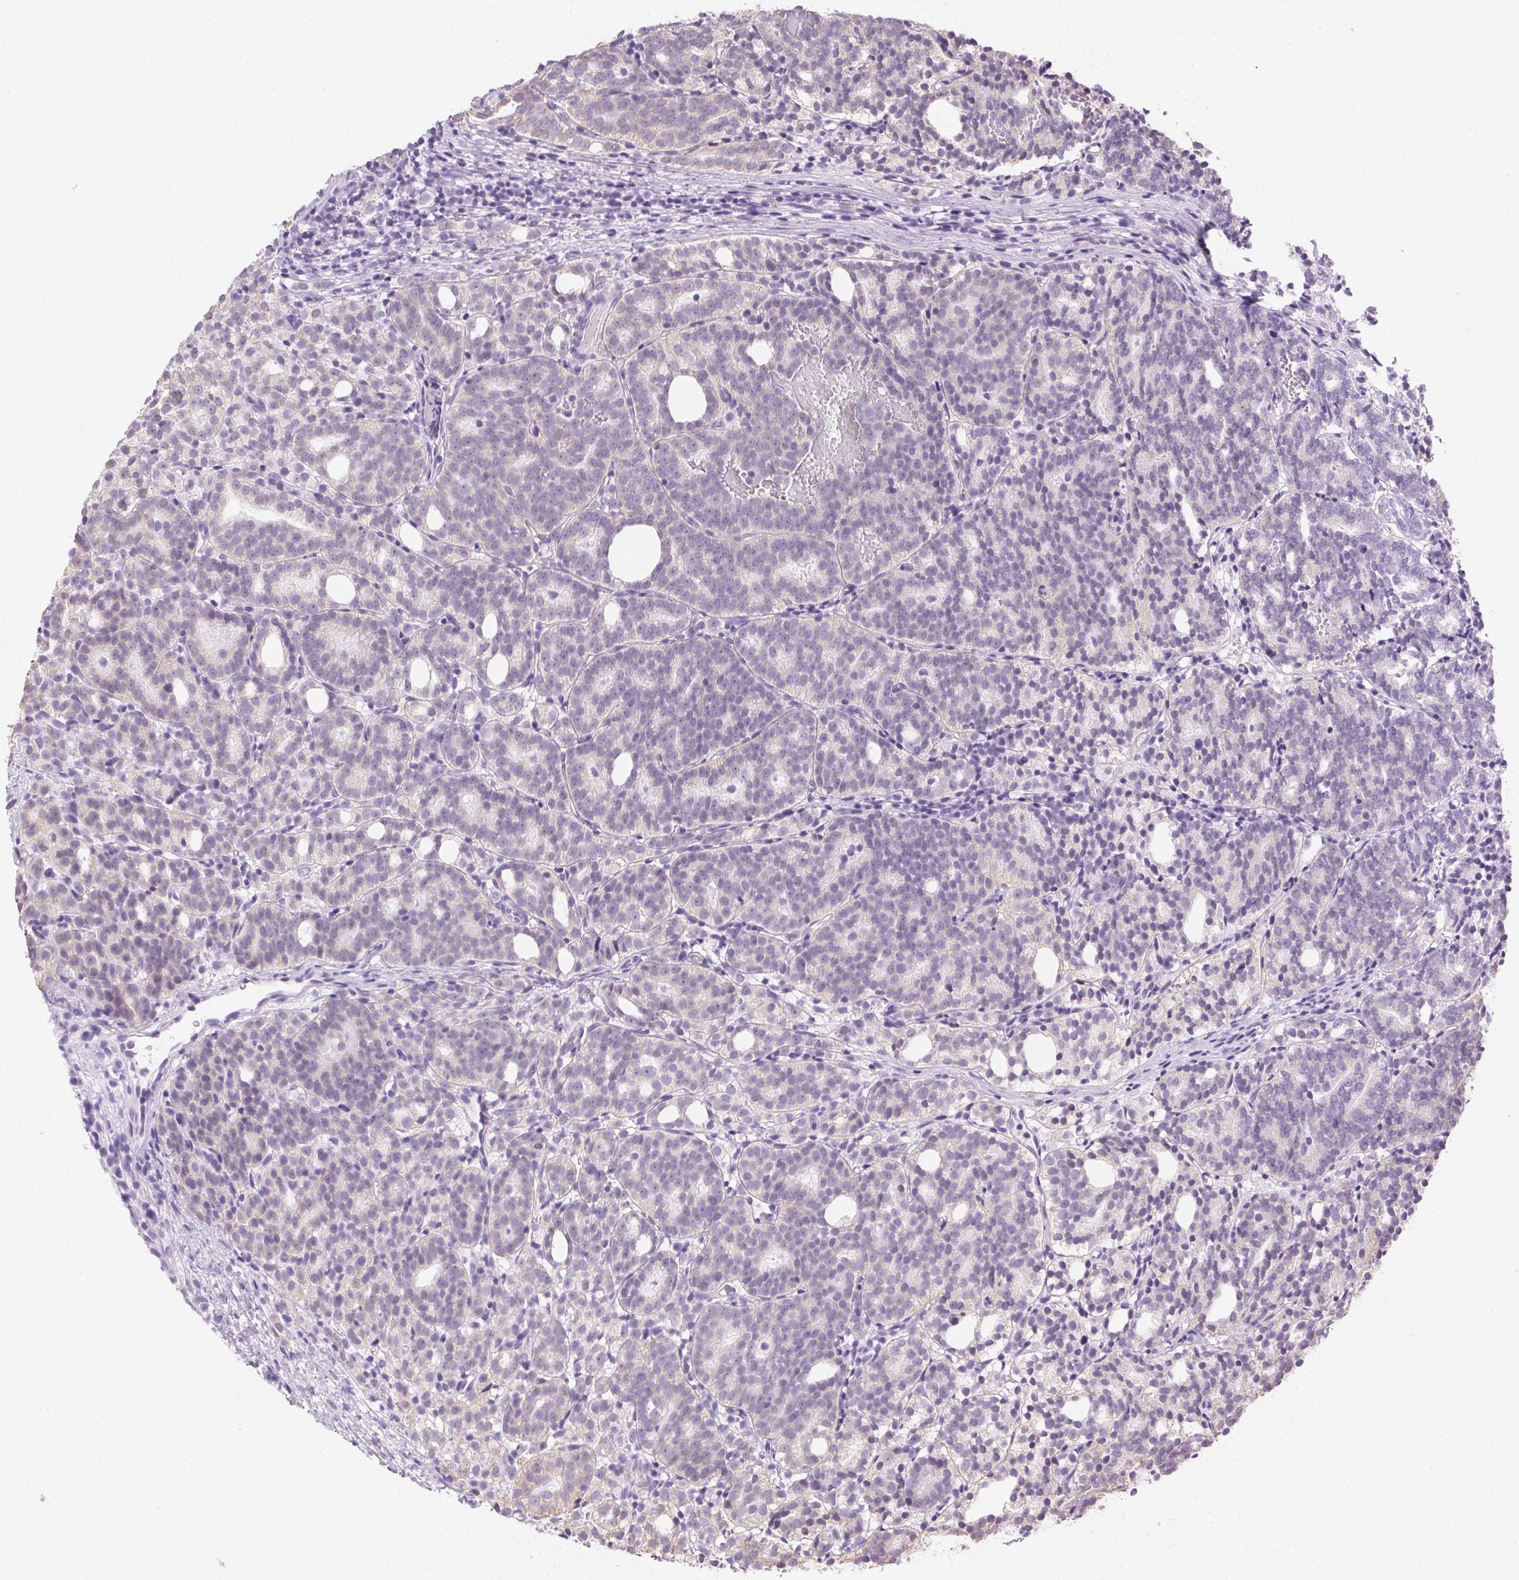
{"staining": {"intensity": "negative", "quantity": "none", "location": "none"}, "tissue": "prostate cancer", "cell_type": "Tumor cells", "image_type": "cancer", "snomed": [{"axis": "morphology", "description": "Adenocarcinoma, High grade"}, {"axis": "topography", "description": "Prostate"}], "caption": "The image demonstrates no staining of tumor cells in prostate cancer.", "gene": "CLDN10", "patient": {"sex": "male", "age": 53}}